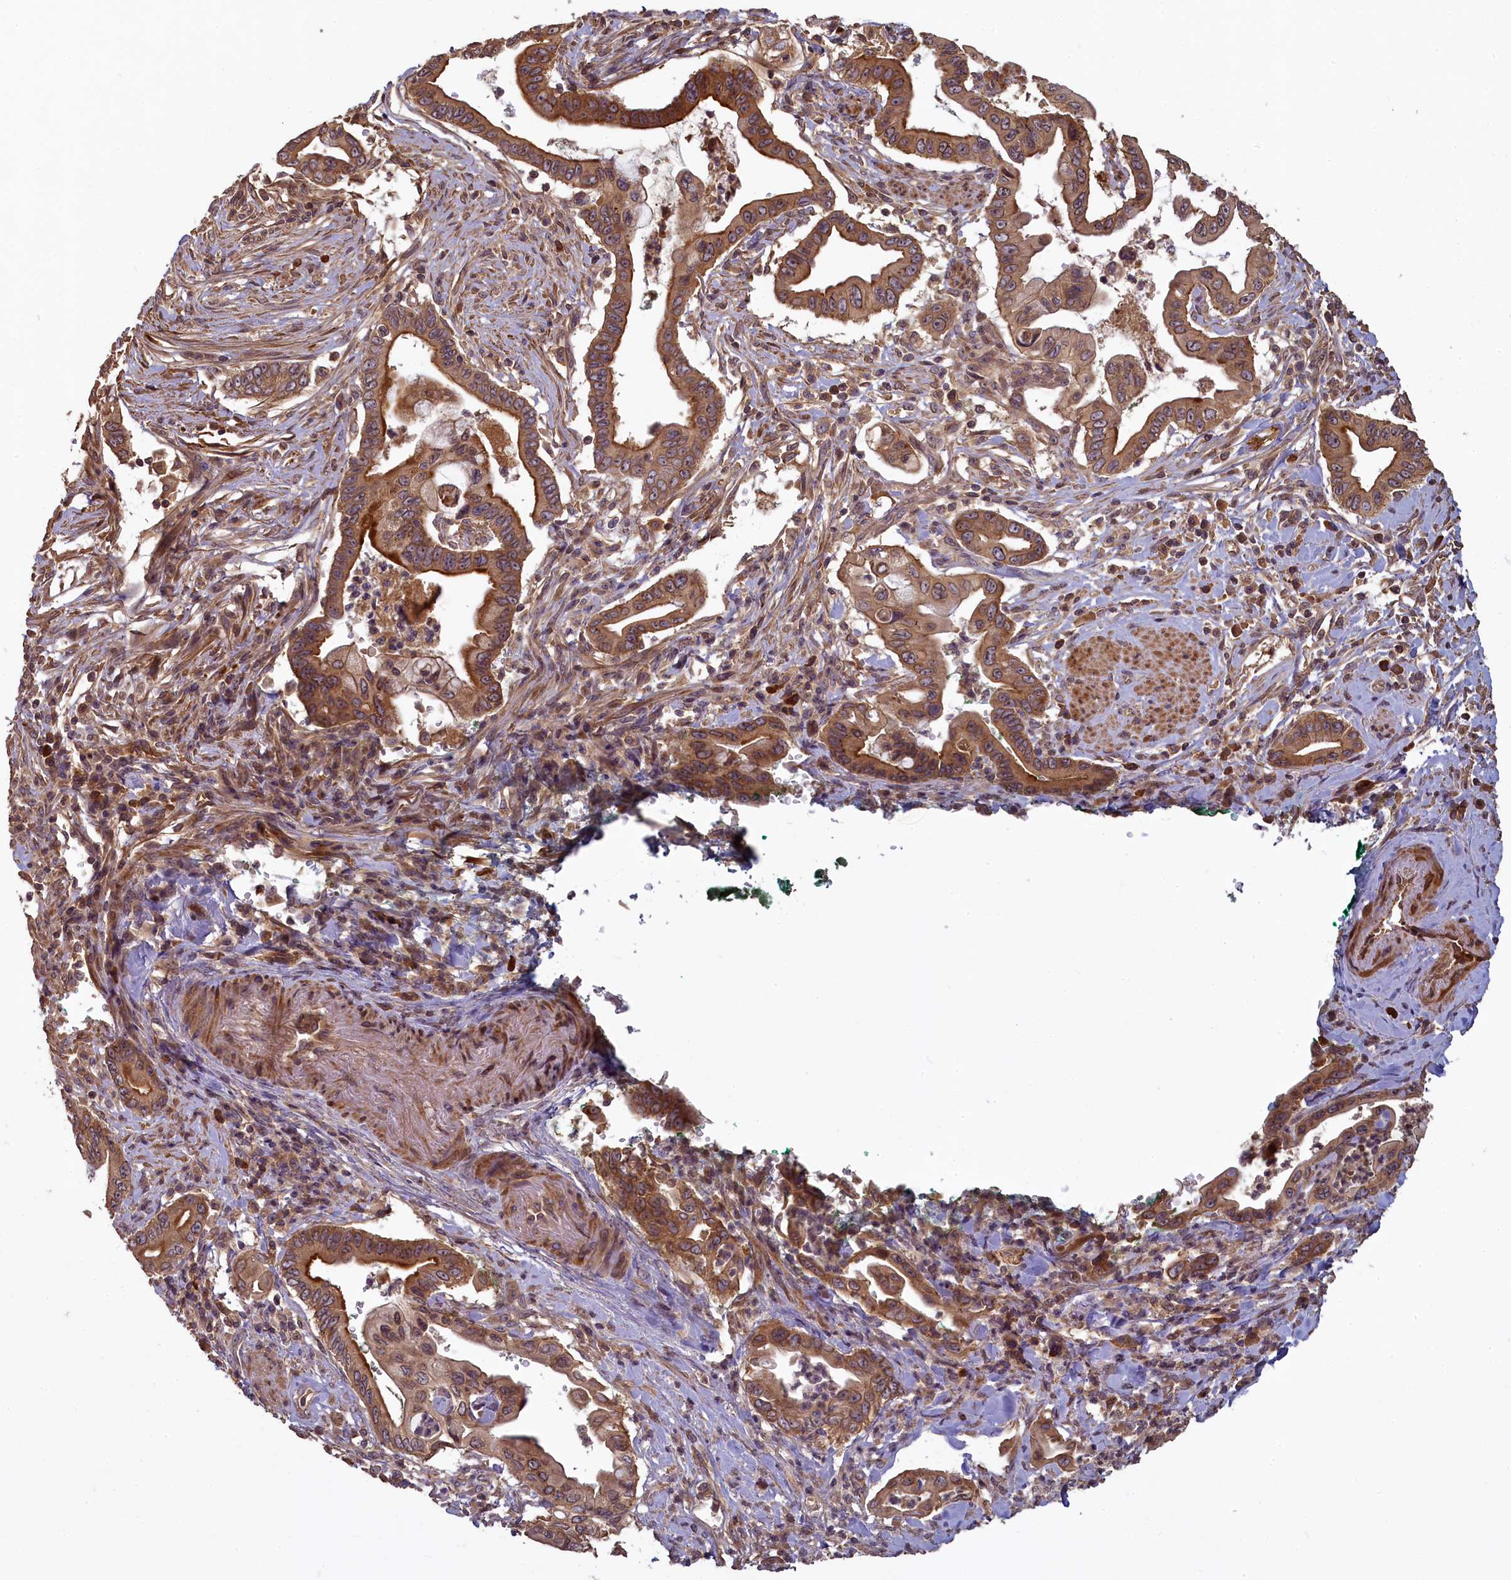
{"staining": {"intensity": "moderate", "quantity": ">75%", "location": "cytoplasmic/membranous"}, "tissue": "pancreatic cancer", "cell_type": "Tumor cells", "image_type": "cancer", "snomed": [{"axis": "morphology", "description": "Adenocarcinoma, NOS"}, {"axis": "topography", "description": "Pancreas"}], "caption": "Immunohistochemistry image of pancreatic cancer stained for a protein (brown), which displays medium levels of moderate cytoplasmic/membranous positivity in about >75% of tumor cells.", "gene": "NUDT6", "patient": {"sex": "male", "age": 78}}